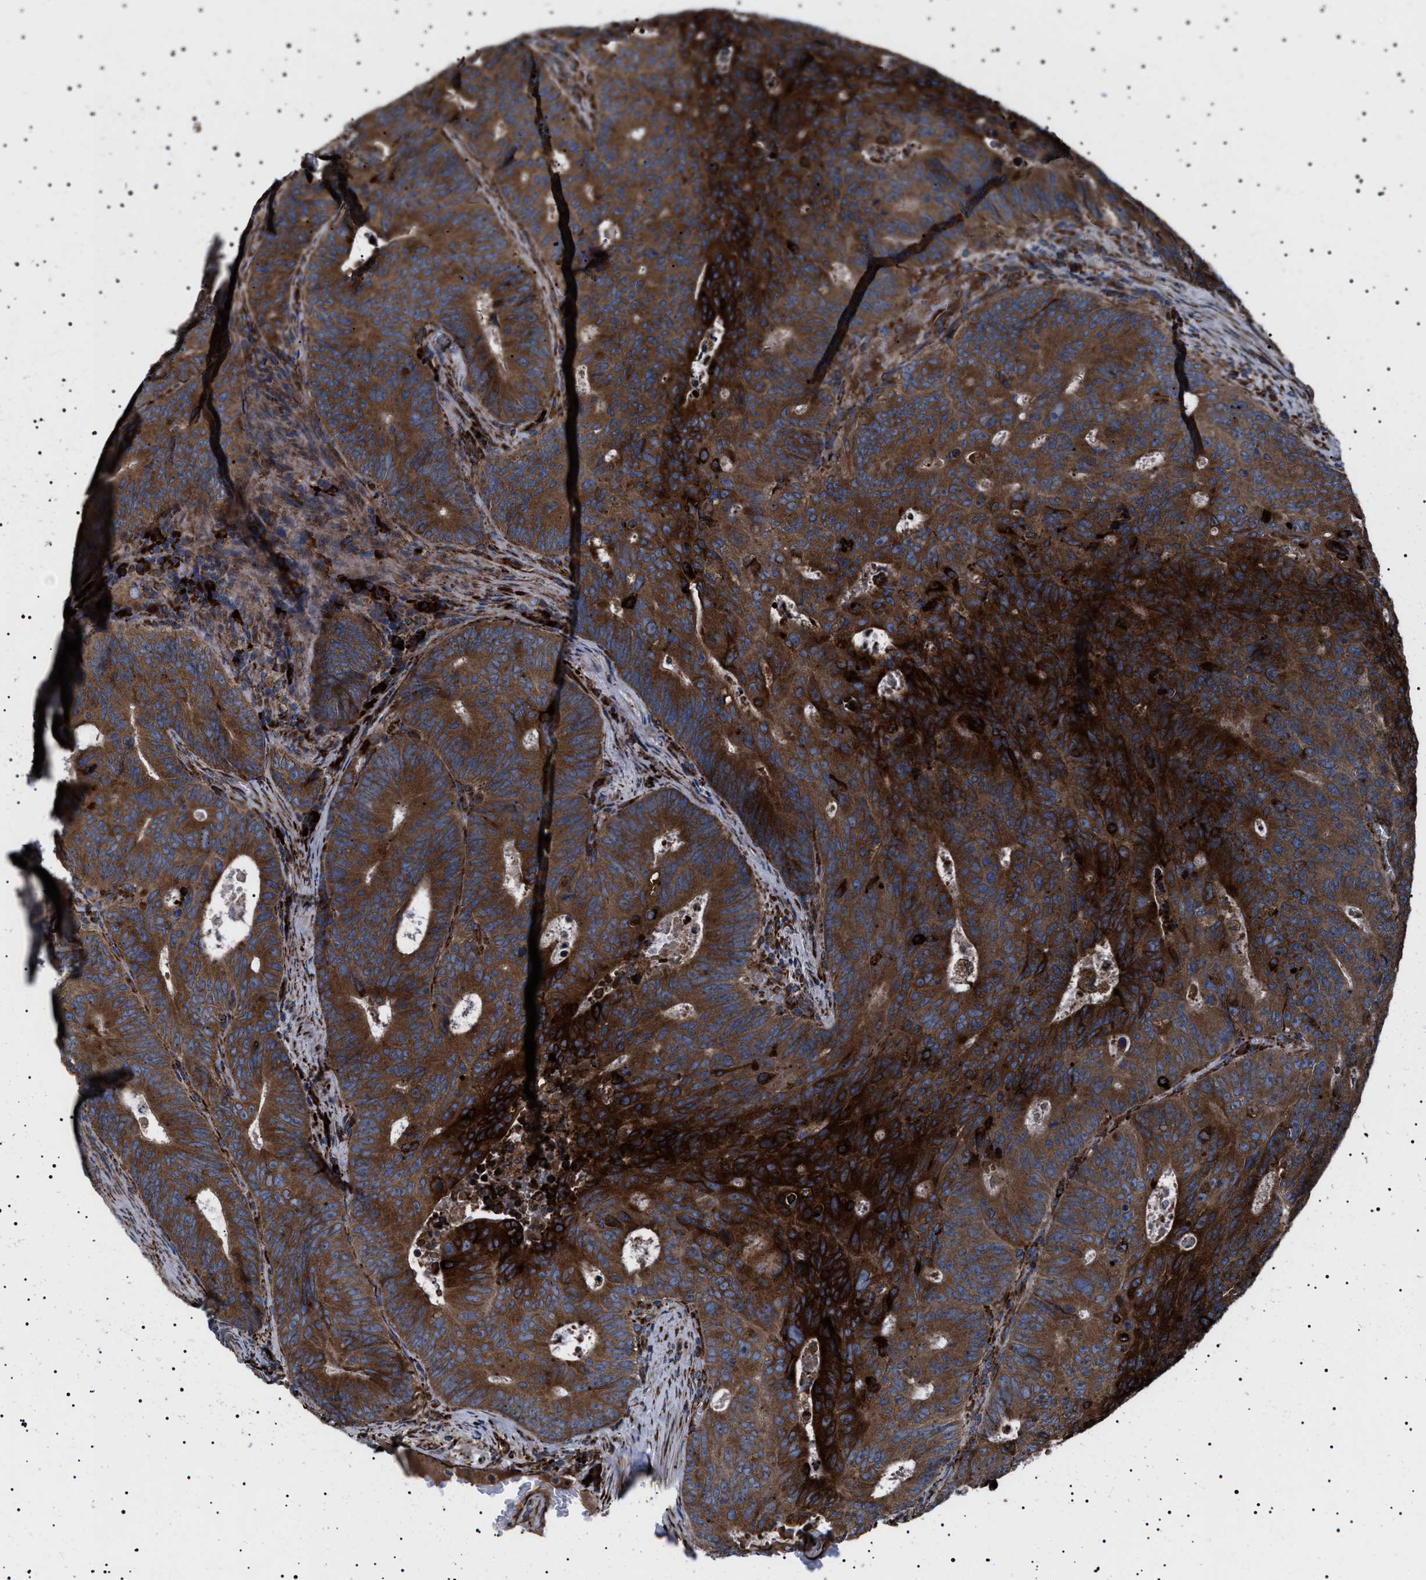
{"staining": {"intensity": "strong", "quantity": ">75%", "location": "cytoplasmic/membranous"}, "tissue": "colorectal cancer", "cell_type": "Tumor cells", "image_type": "cancer", "snomed": [{"axis": "morphology", "description": "Adenocarcinoma, NOS"}, {"axis": "topography", "description": "Colon"}], "caption": "Protein staining demonstrates strong cytoplasmic/membranous staining in approximately >75% of tumor cells in colorectal adenocarcinoma.", "gene": "TOP1MT", "patient": {"sex": "male", "age": 87}}